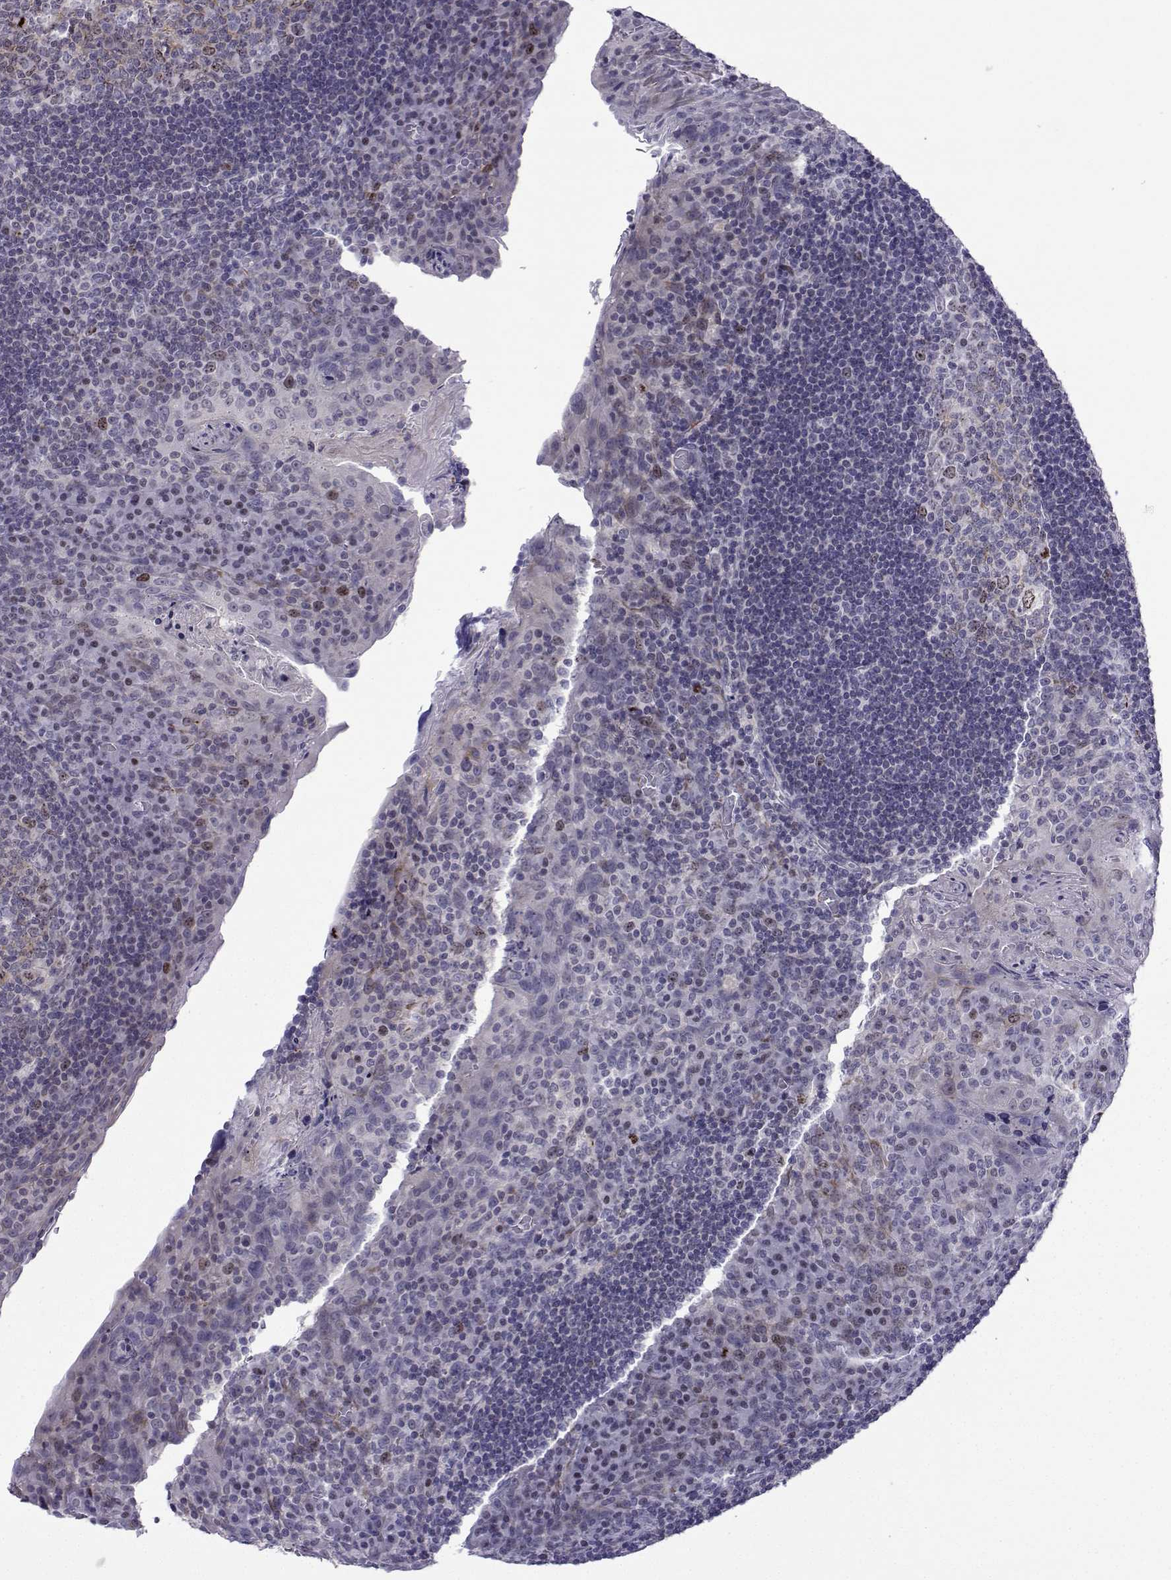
{"staining": {"intensity": "strong", "quantity": "<25%", "location": "nuclear"}, "tissue": "tonsil", "cell_type": "Germinal center cells", "image_type": "normal", "snomed": [{"axis": "morphology", "description": "Normal tissue, NOS"}, {"axis": "topography", "description": "Tonsil"}], "caption": "Strong nuclear staining for a protein is seen in approximately <25% of germinal center cells of normal tonsil using immunohistochemistry (IHC).", "gene": "INCENP", "patient": {"sex": "male", "age": 17}}